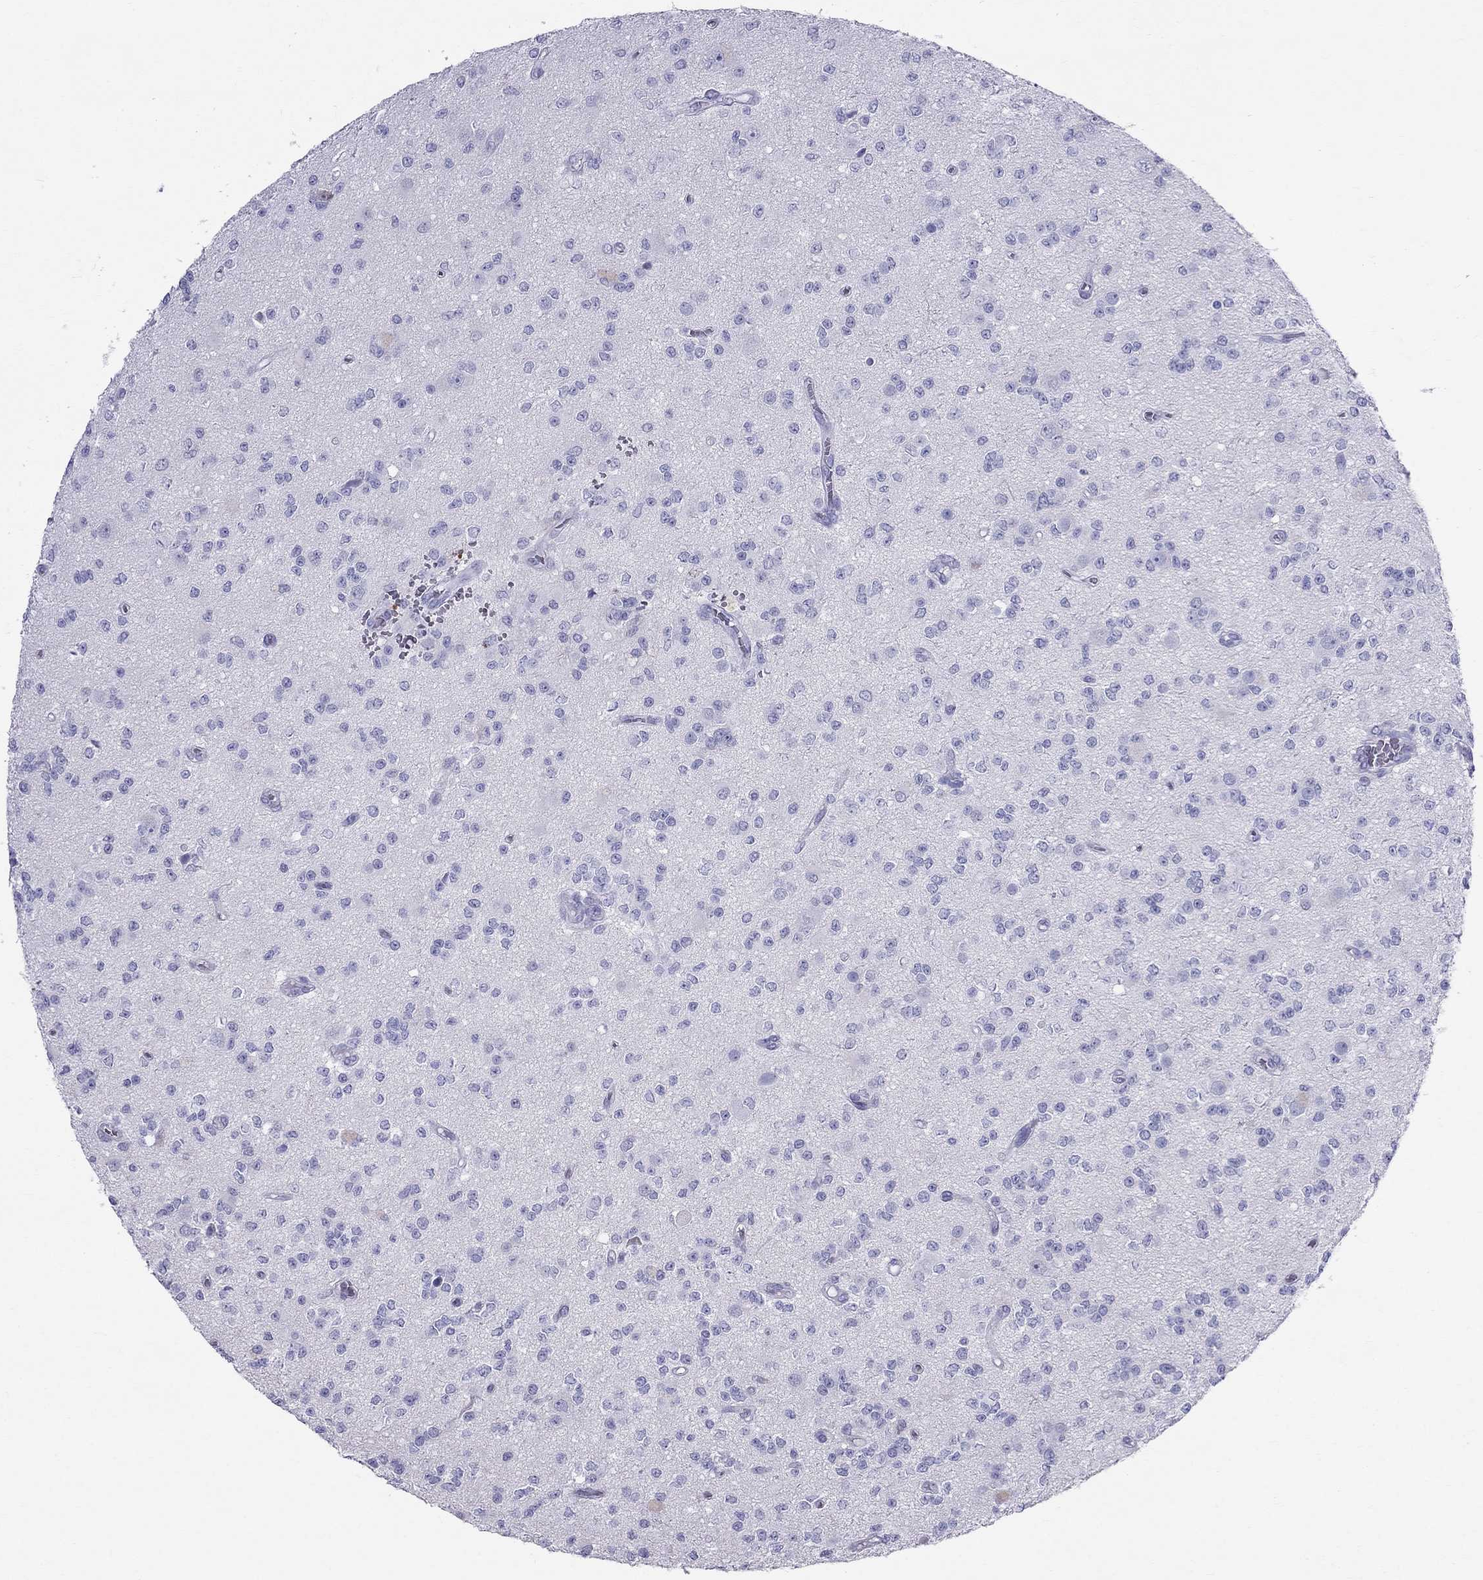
{"staining": {"intensity": "negative", "quantity": "none", "location": "none"}, "tissue": "glioma", "cell_type": "Tumor cells", "image_type": "cancer", "snomed": [{"axis": "morphology", "description": "Glioma, malignant, Low grade"}, {"axis": "topography", "description": "Brain"}], "caption": "Malignant low-grade glioma stained for a protein using immunohistochemistry (IHC) exhibits no expression tumor cells.", "gene": "DNAAF6", "patient": {"sex": "female", "age": 45}}